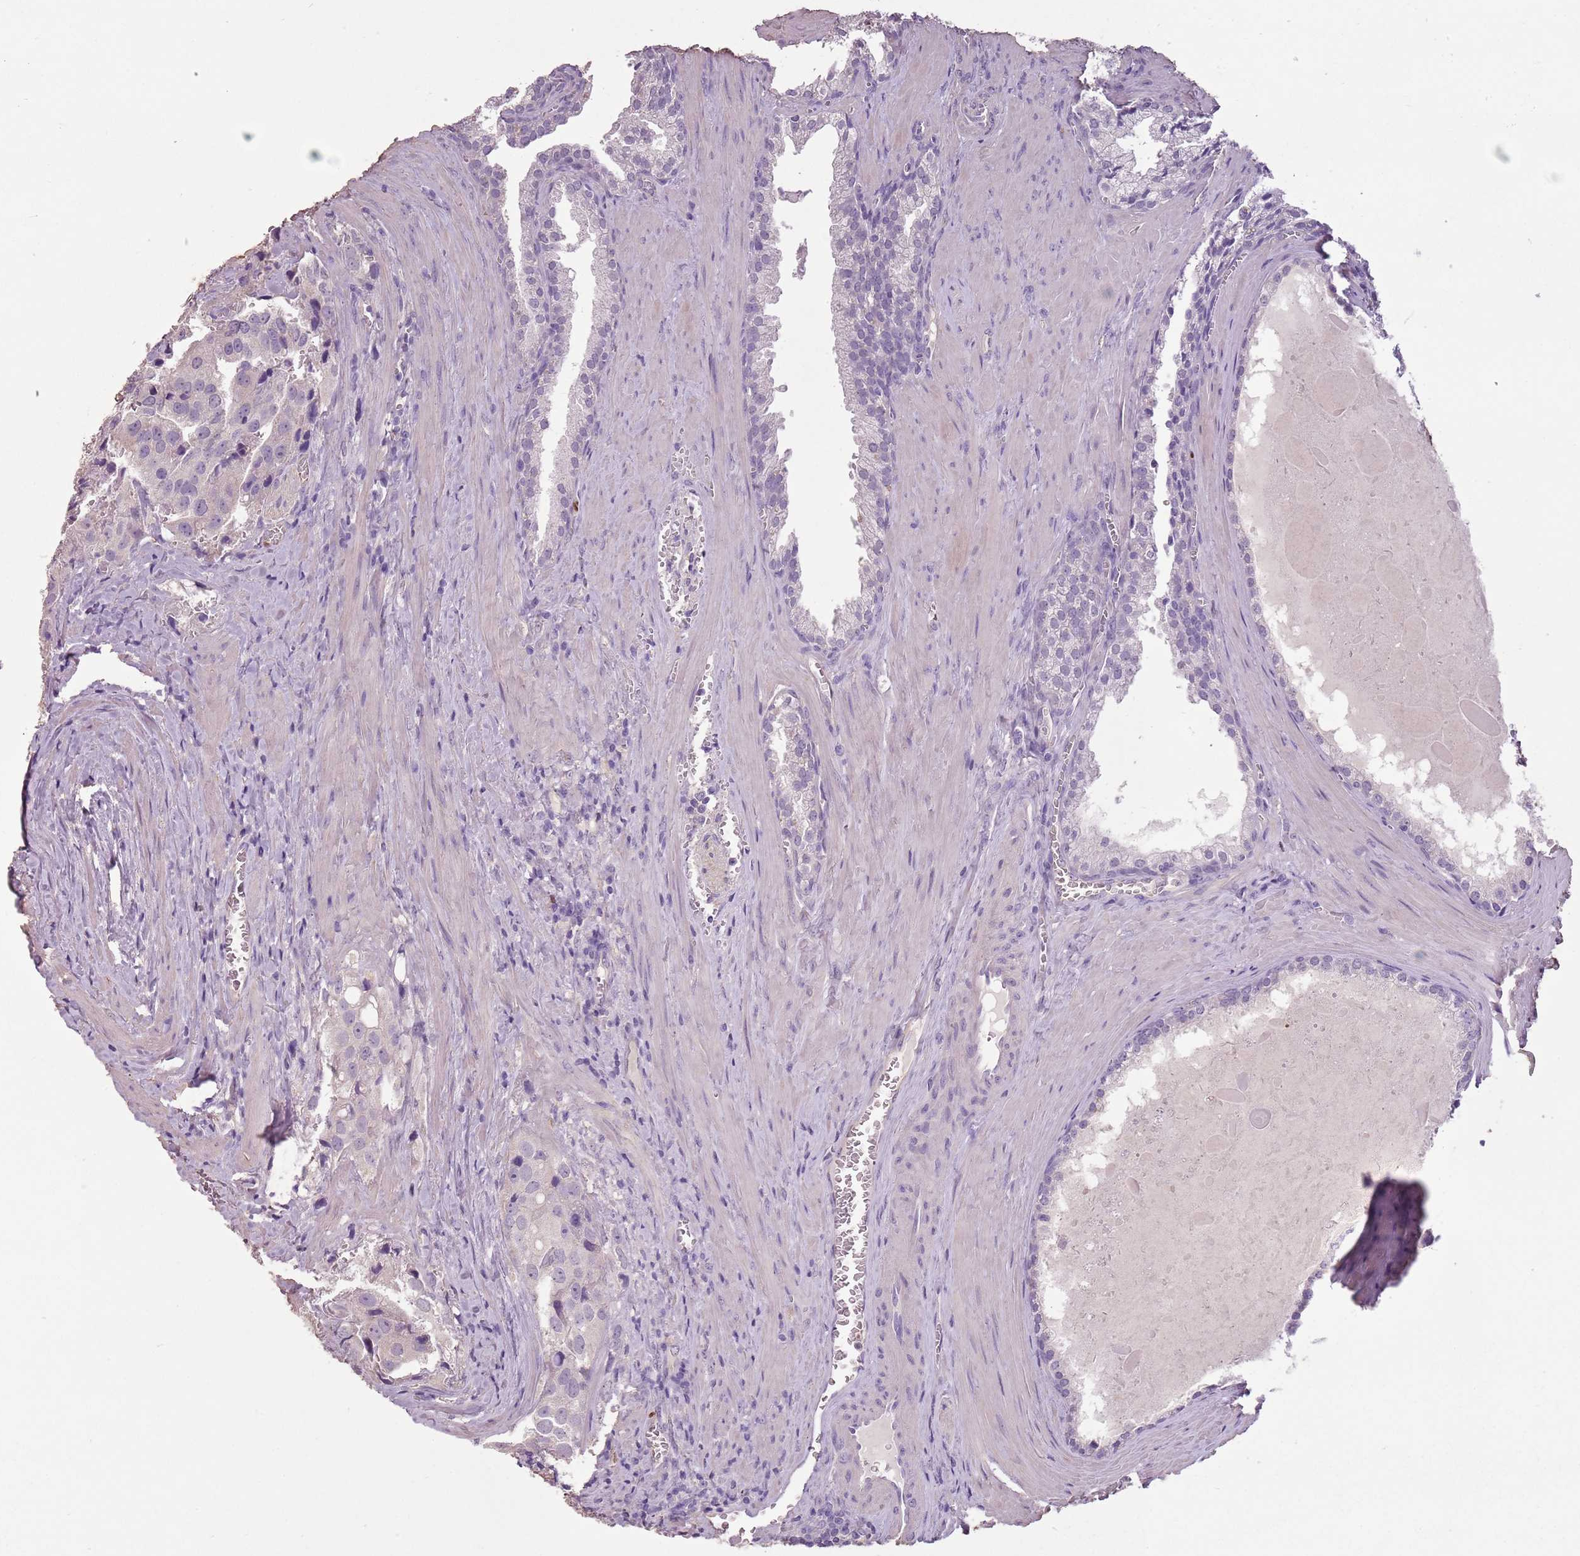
{"staining": {"intensity": "negative", "quantity": "none", "location": "none"}, "tissue": "prostate cancer", "cell_type": "Tumor cells", "image_type": "cancer", "snomed": [{"axis": "morphology", "description": "Adenocarcinoma, High grade"}, {"axis": "topography", "description": "Prostate"}], "caption": "Protein analysis of prostate adenocarcinoma (high-grade) reveals no significant expression in tumor cells.", "gene": "CELF6", "patient": {"sex": "male", "age": 68}}